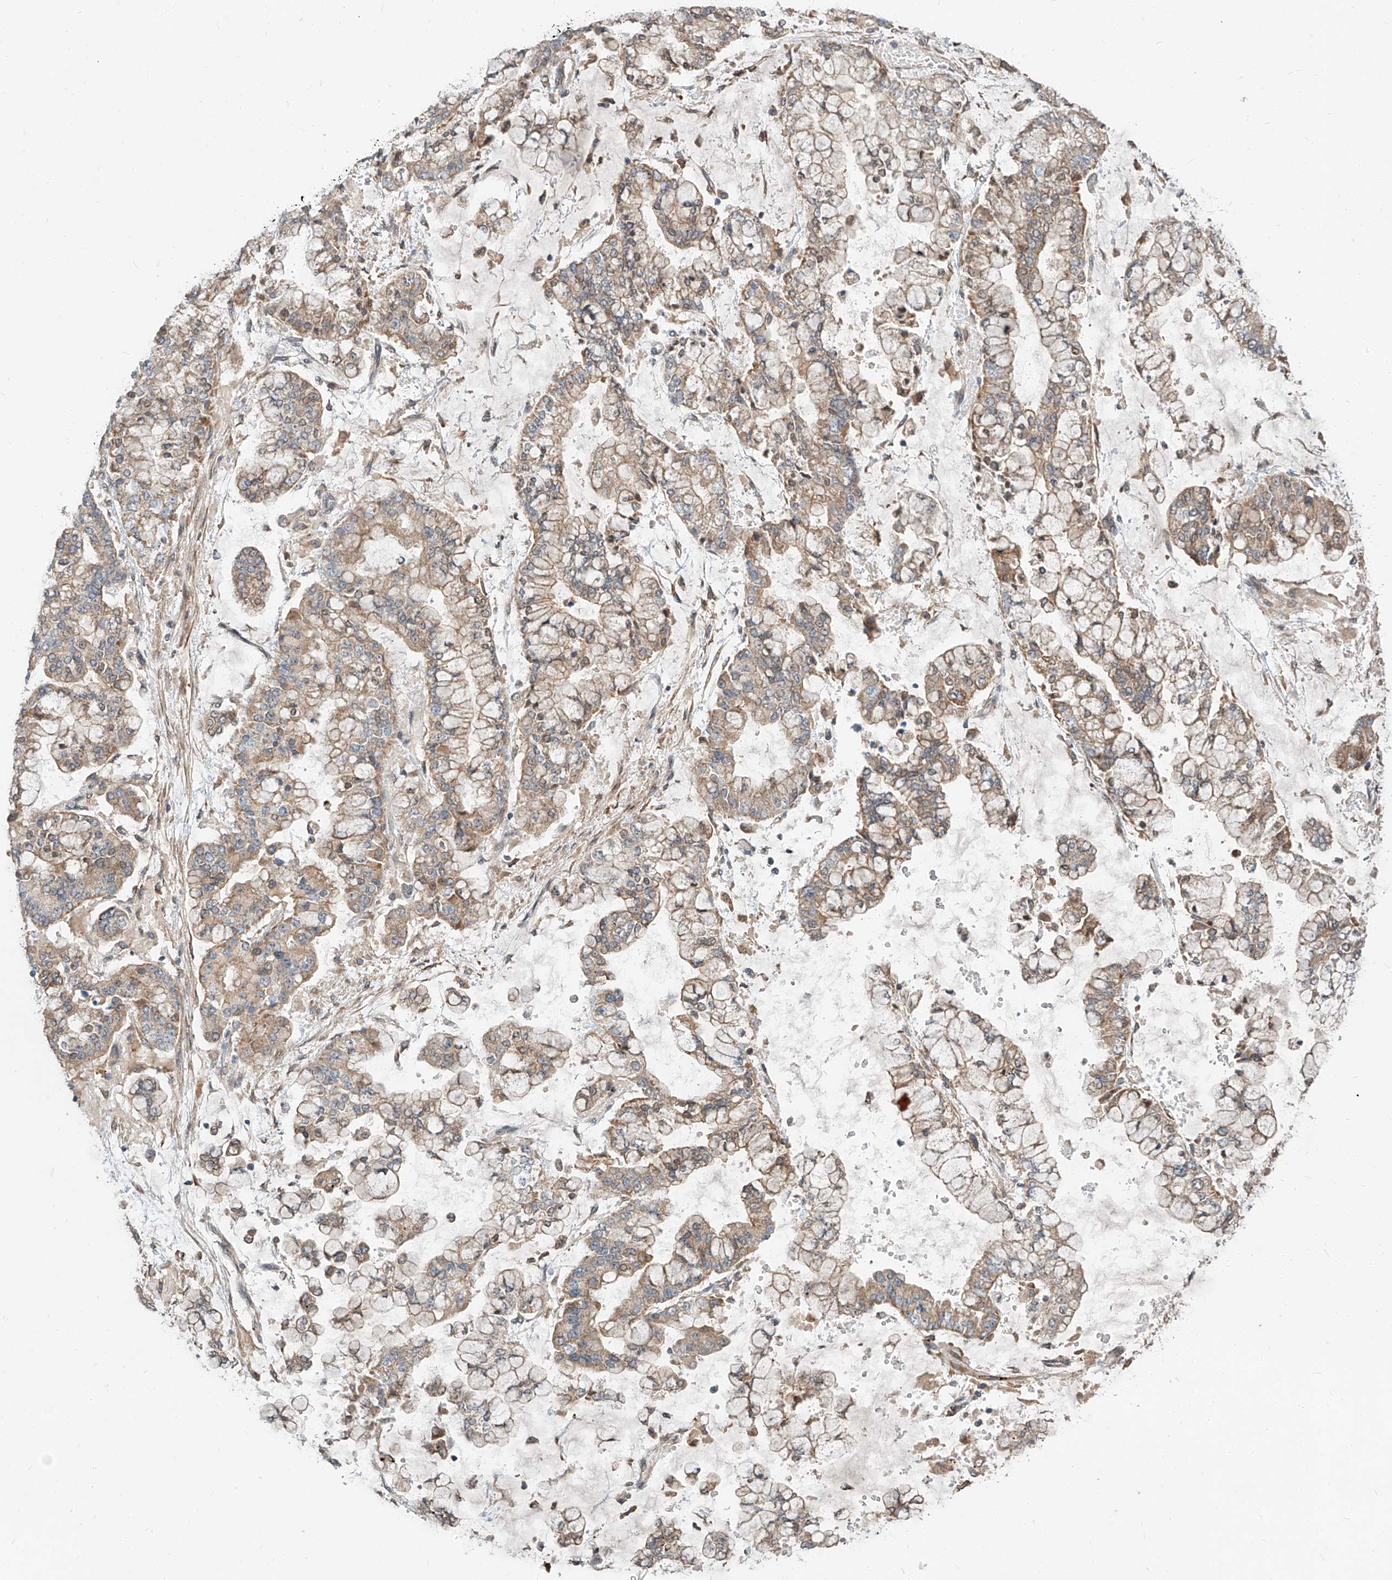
{"staining": {"intensity": "weak", "quantity": "25%-75%", "location": "cytoplasmic/membranous"}, "tissue": "stomach cancer", "cell_type": "Tumor cells", "image_type": "cancer", "snomed": [{"axis": "morphology", "description": "Normal tissue, NOS"}, {"axis": "morphology", "description": "Adenocarcinoma, NOS"}, {"axis": "topography", "description": "Stomach, upper"}, {"axis": "topography", "description": "Stomach"}], "caption": "Protein expression analysis of human adenocarcinoma (stomach) reveals weak cytoplasmic/membranous positivity in approximately 25%-75% of tumor cells. (DAB (3,3'-diaminobenzidine) IHC with brightfield microscopy, high magnification).", "gene": "STX19", "patient": {"sex": "male", "age": 76}}